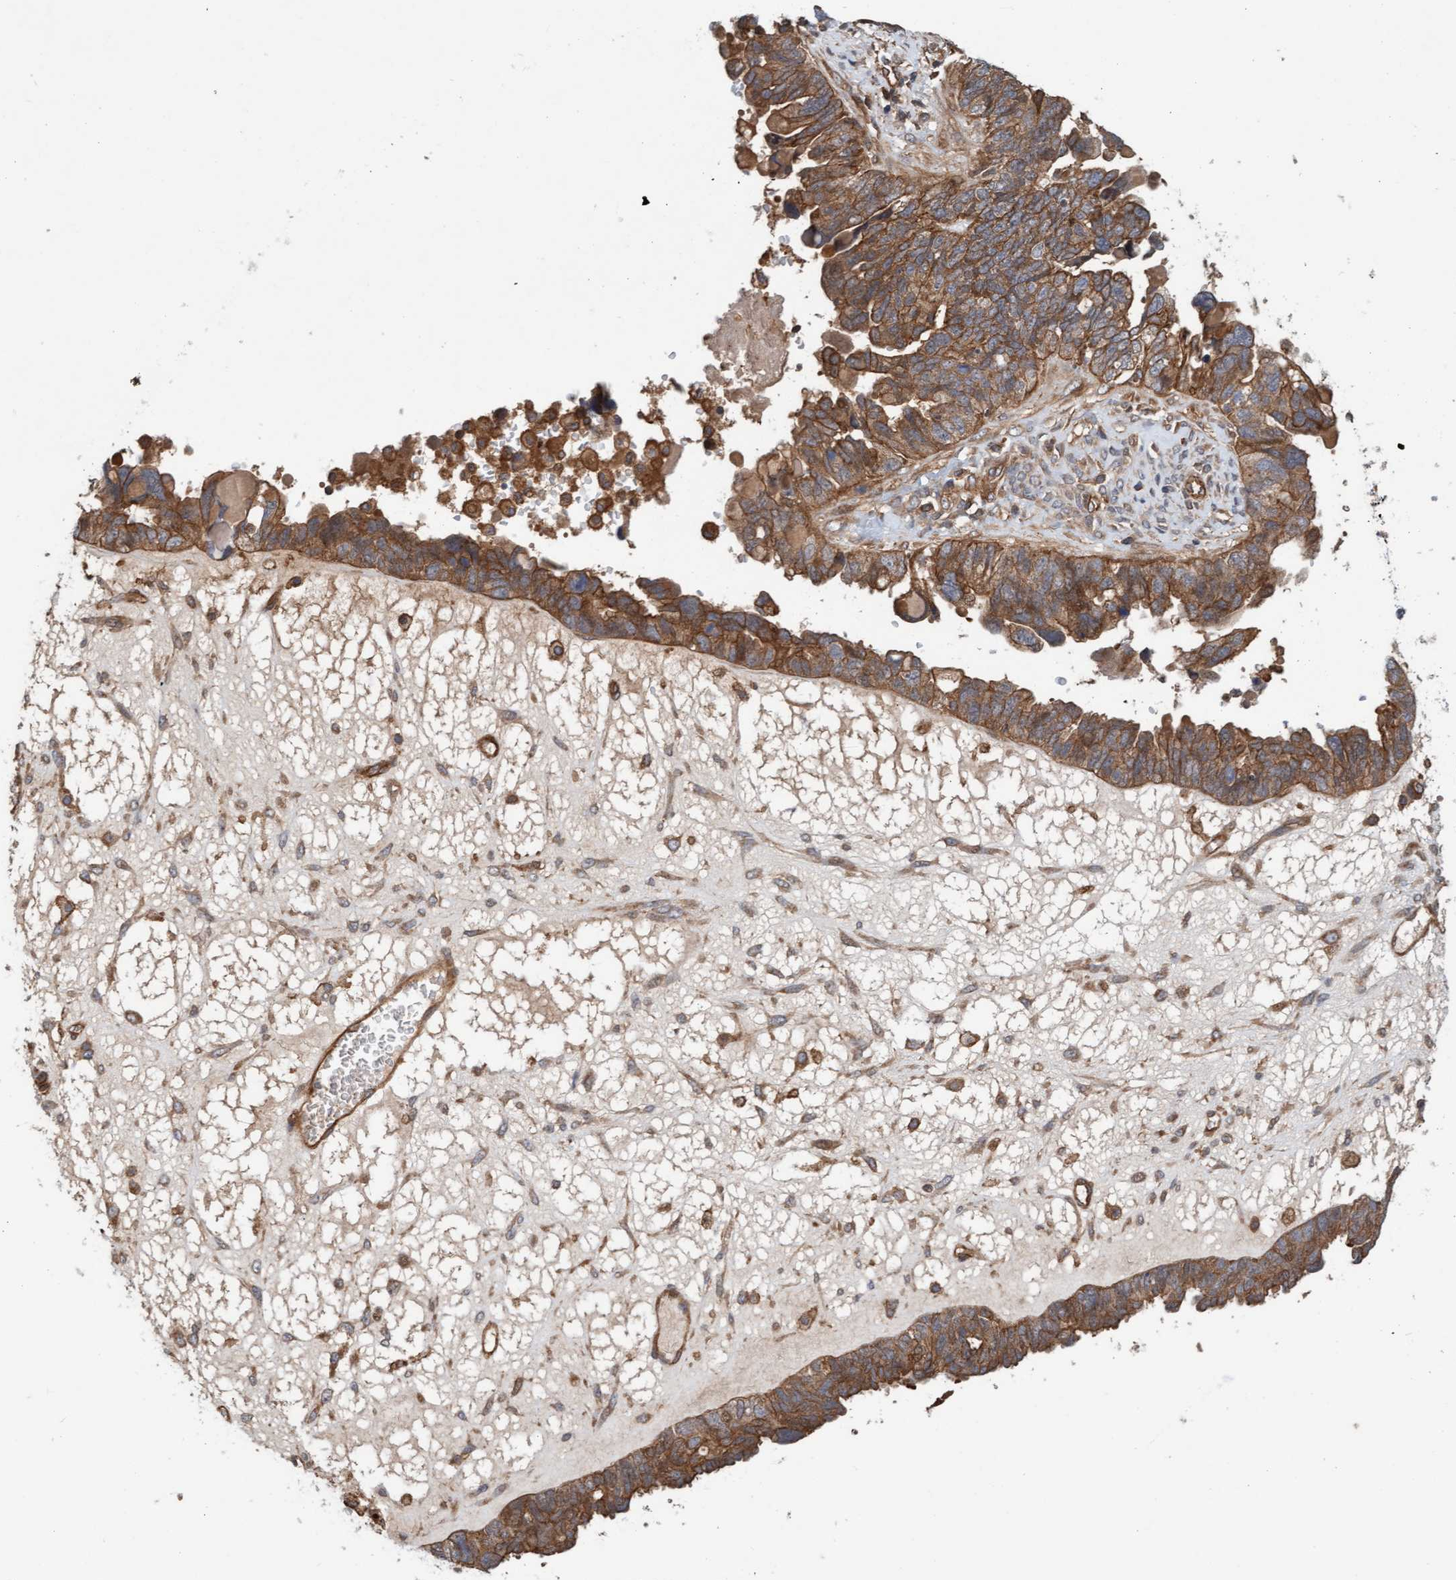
{"staining": {"intensity": "moderate", "quantity": ">75%", "location": "cytoplasmic/membranous"}, "tissue": "ovarian cancer", "cell_type": "Tumor cells", "image_type": "cancer", "snomed": [{"axis": "morphology", "description": "Cystadenocarcinoma, serous, NOS"}, {"axis": "topography", "description": "Ovary"}], "caption": "Tumor cells demonstrate medium levels of moderate cytoplasmic/membranous expression in about >75% of cells in ovarian serous cystadenocarcinoma.", "gene": "ERAL1", "patient": {"sex": "female", "age": 79}}